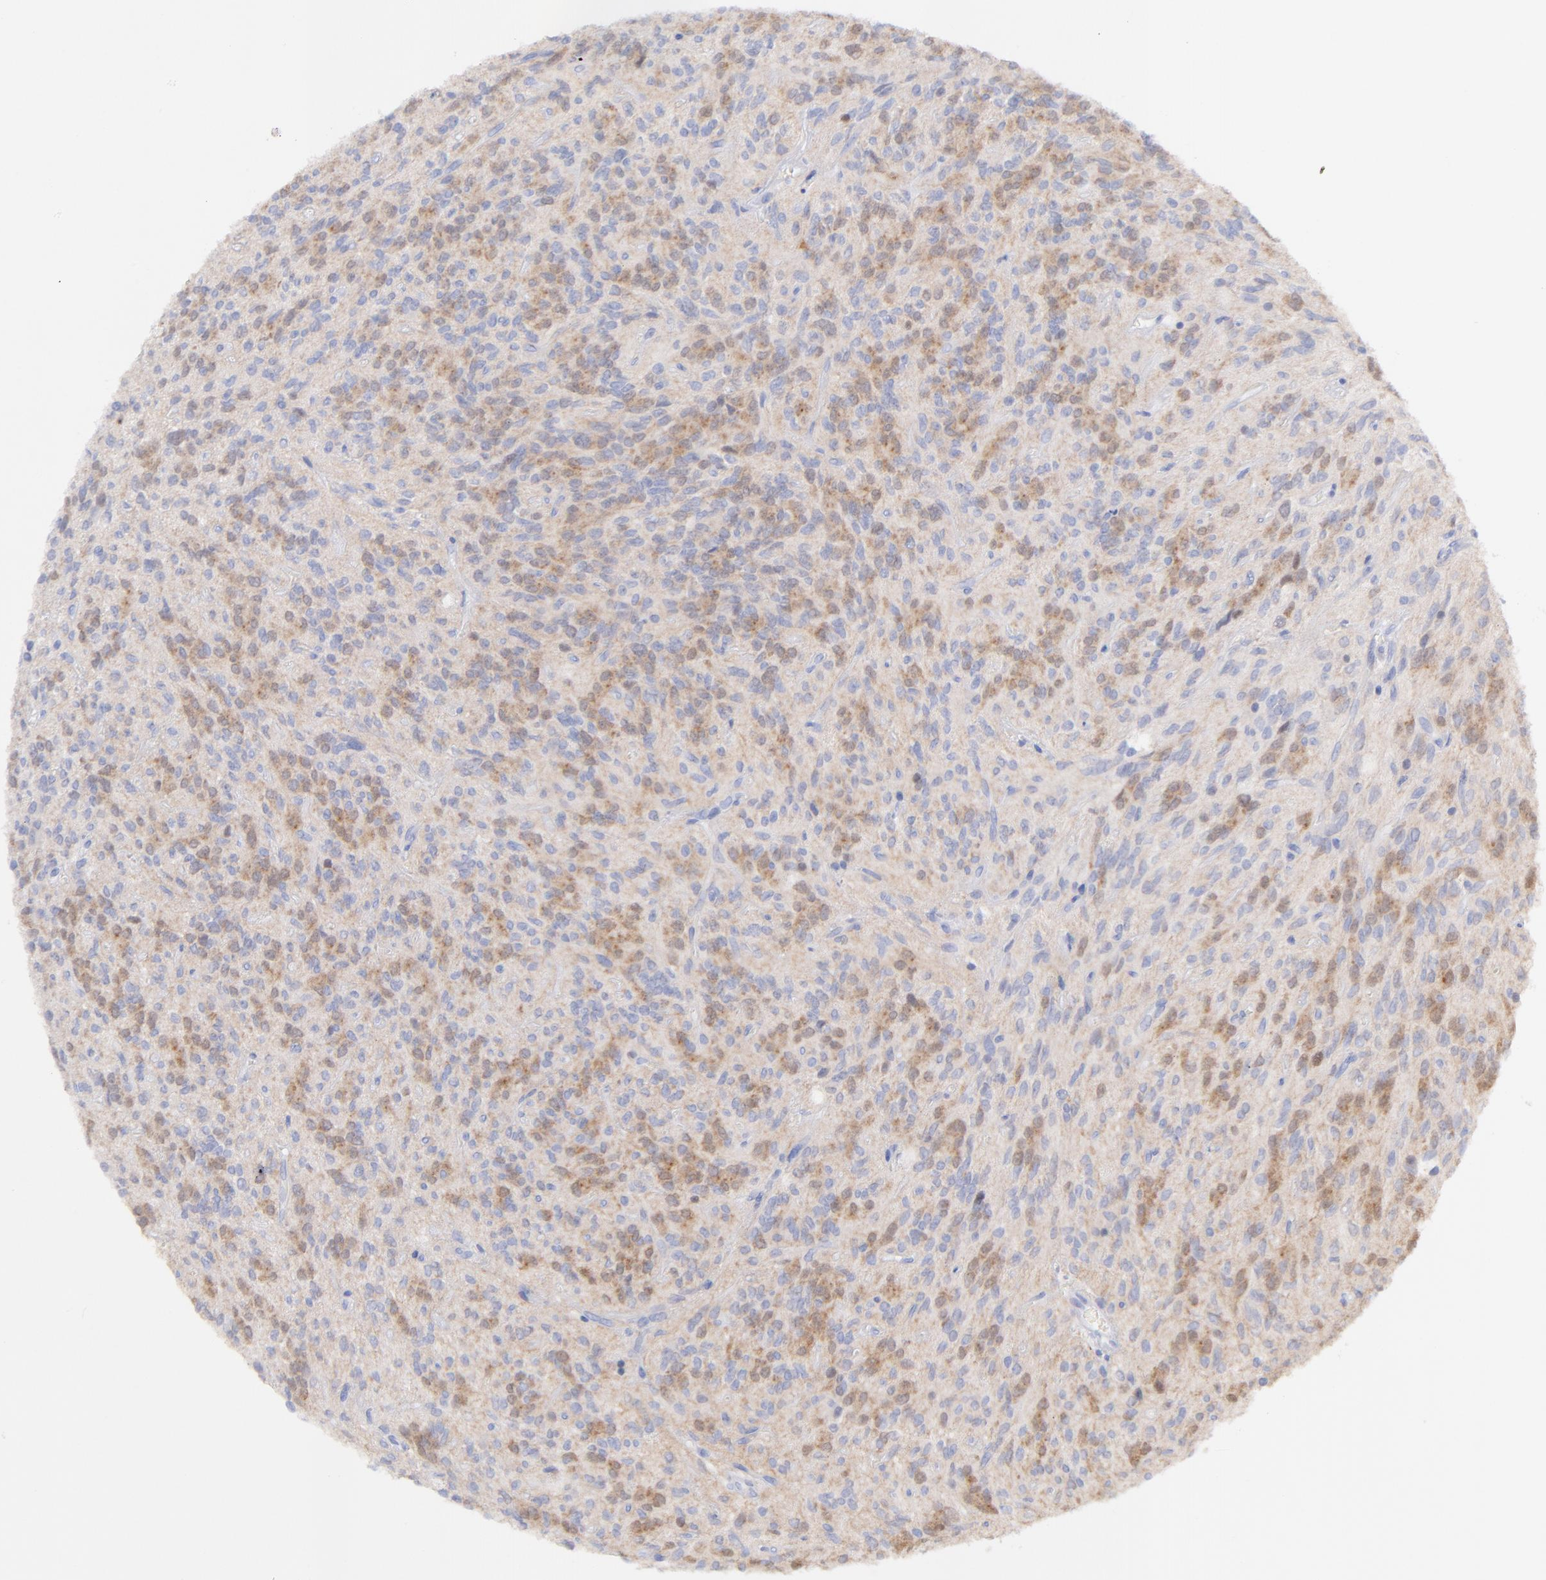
{"staining": {"intensity": "moderate", "quantity": "25%-75%", "location": "cytoplasmic/membranous"}, "tissue": "glioma", "cell_type": "Tumor cells", "image_type": "cancer", "snomed": [{"axis": "morphology", "description": "Glioma, malignant, Low grade"}, {"axis": "topography", "description": "Brain"}], "caption": "A brown stain shows moderate cytoplasmic/membranous expression of a protein in human glioma tumor cells. Nuclei are stained in blue.", "gene": "CFAP57", "patient": {"sex": "female", "age": 15}}